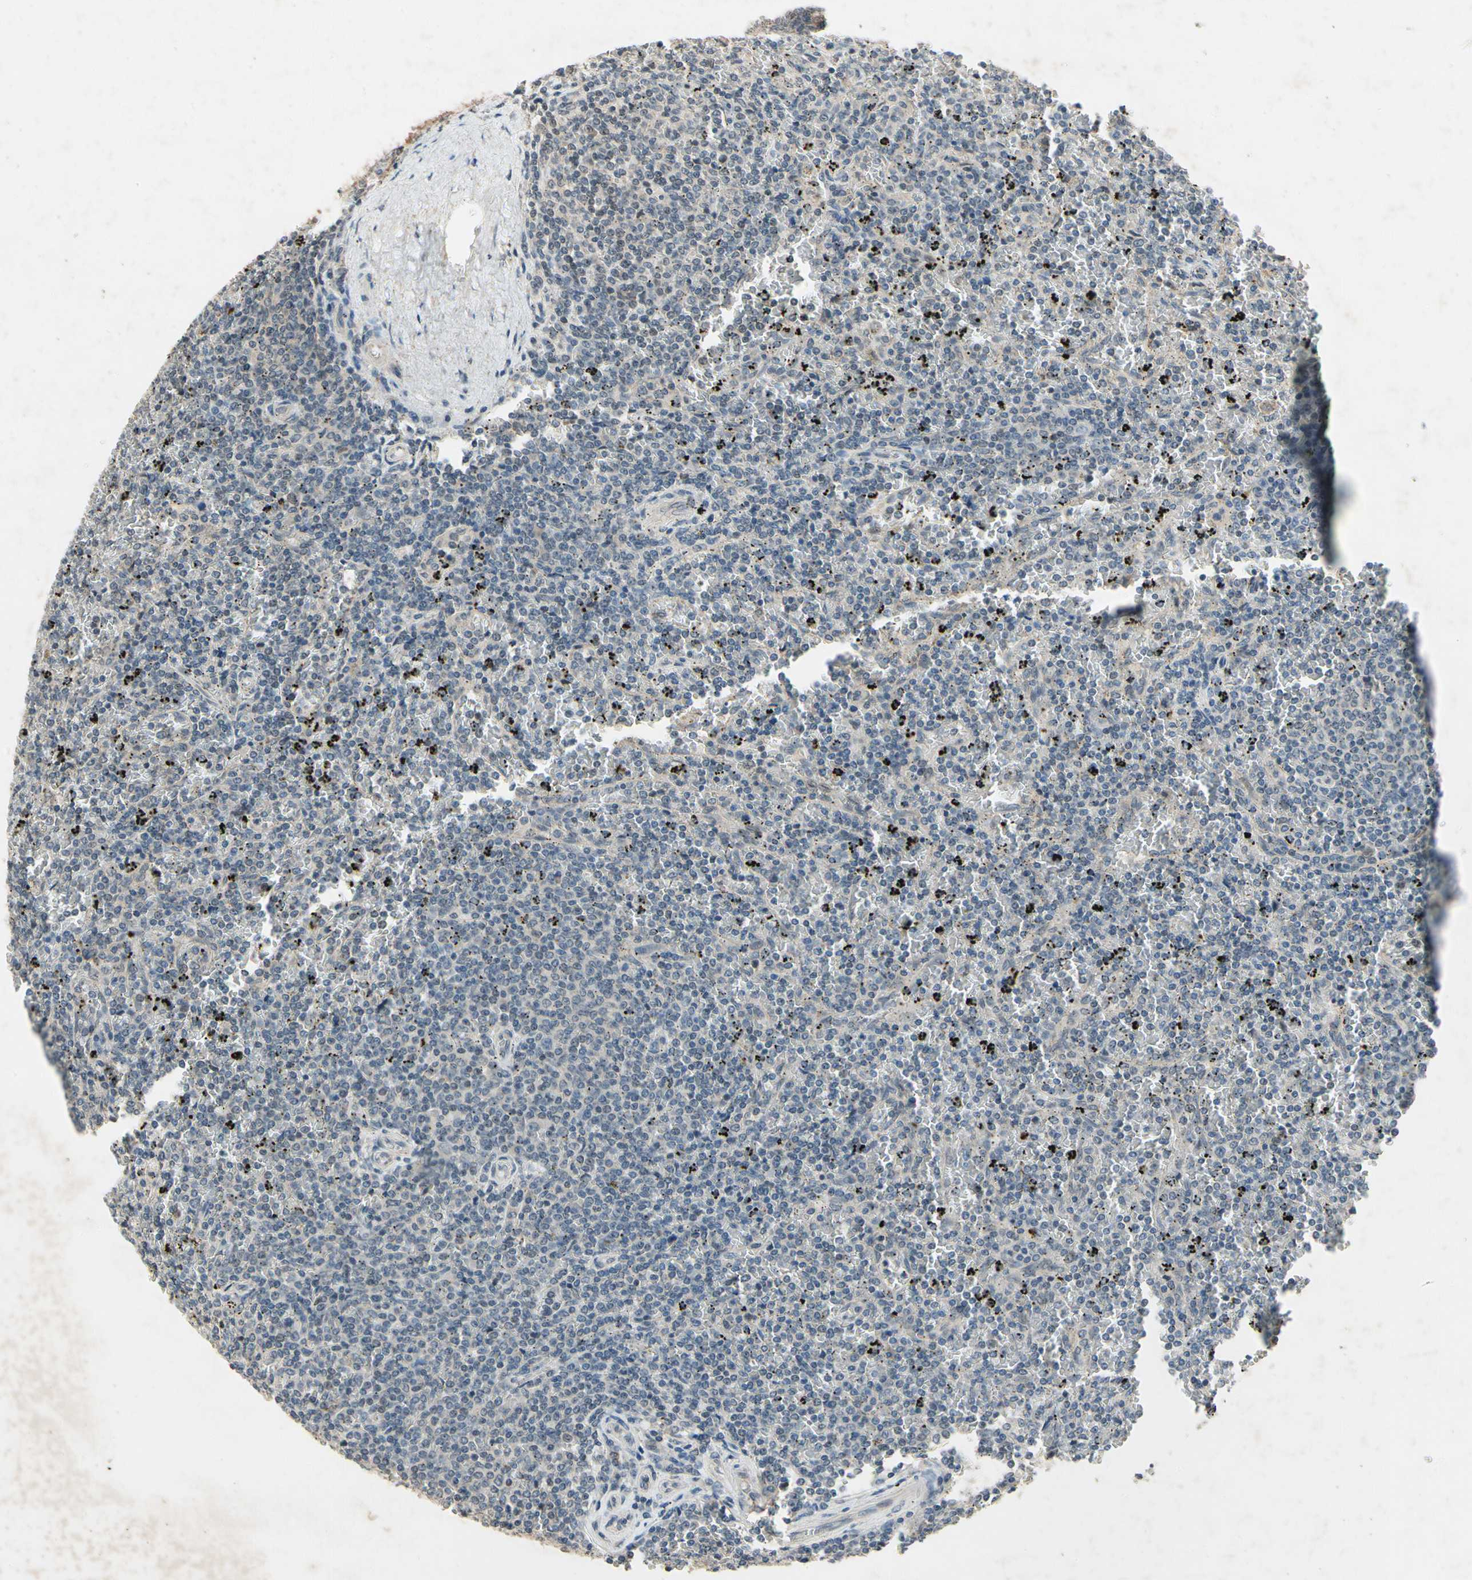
{"staining": {"intensity": "negative", "quantity": "none", "location": "none"}, "tissue": "lymphoma", "cell_type": "Tumor cells", "image_type": "cancer", "snomed": [{"axis": "morphology", "description": "Malignant lymphoma, non-Hodgkin's type, Low grade"}, {"axis": "topography", "description": "Spleen"}], "caption": "Protein analysis of malignant lymphoma, non-Hodgkin's type (low-grade) reveals no significant staining in tumor cells.", "gene": "DPY19L3", "patient": {"sex": "female", "age": 77}}